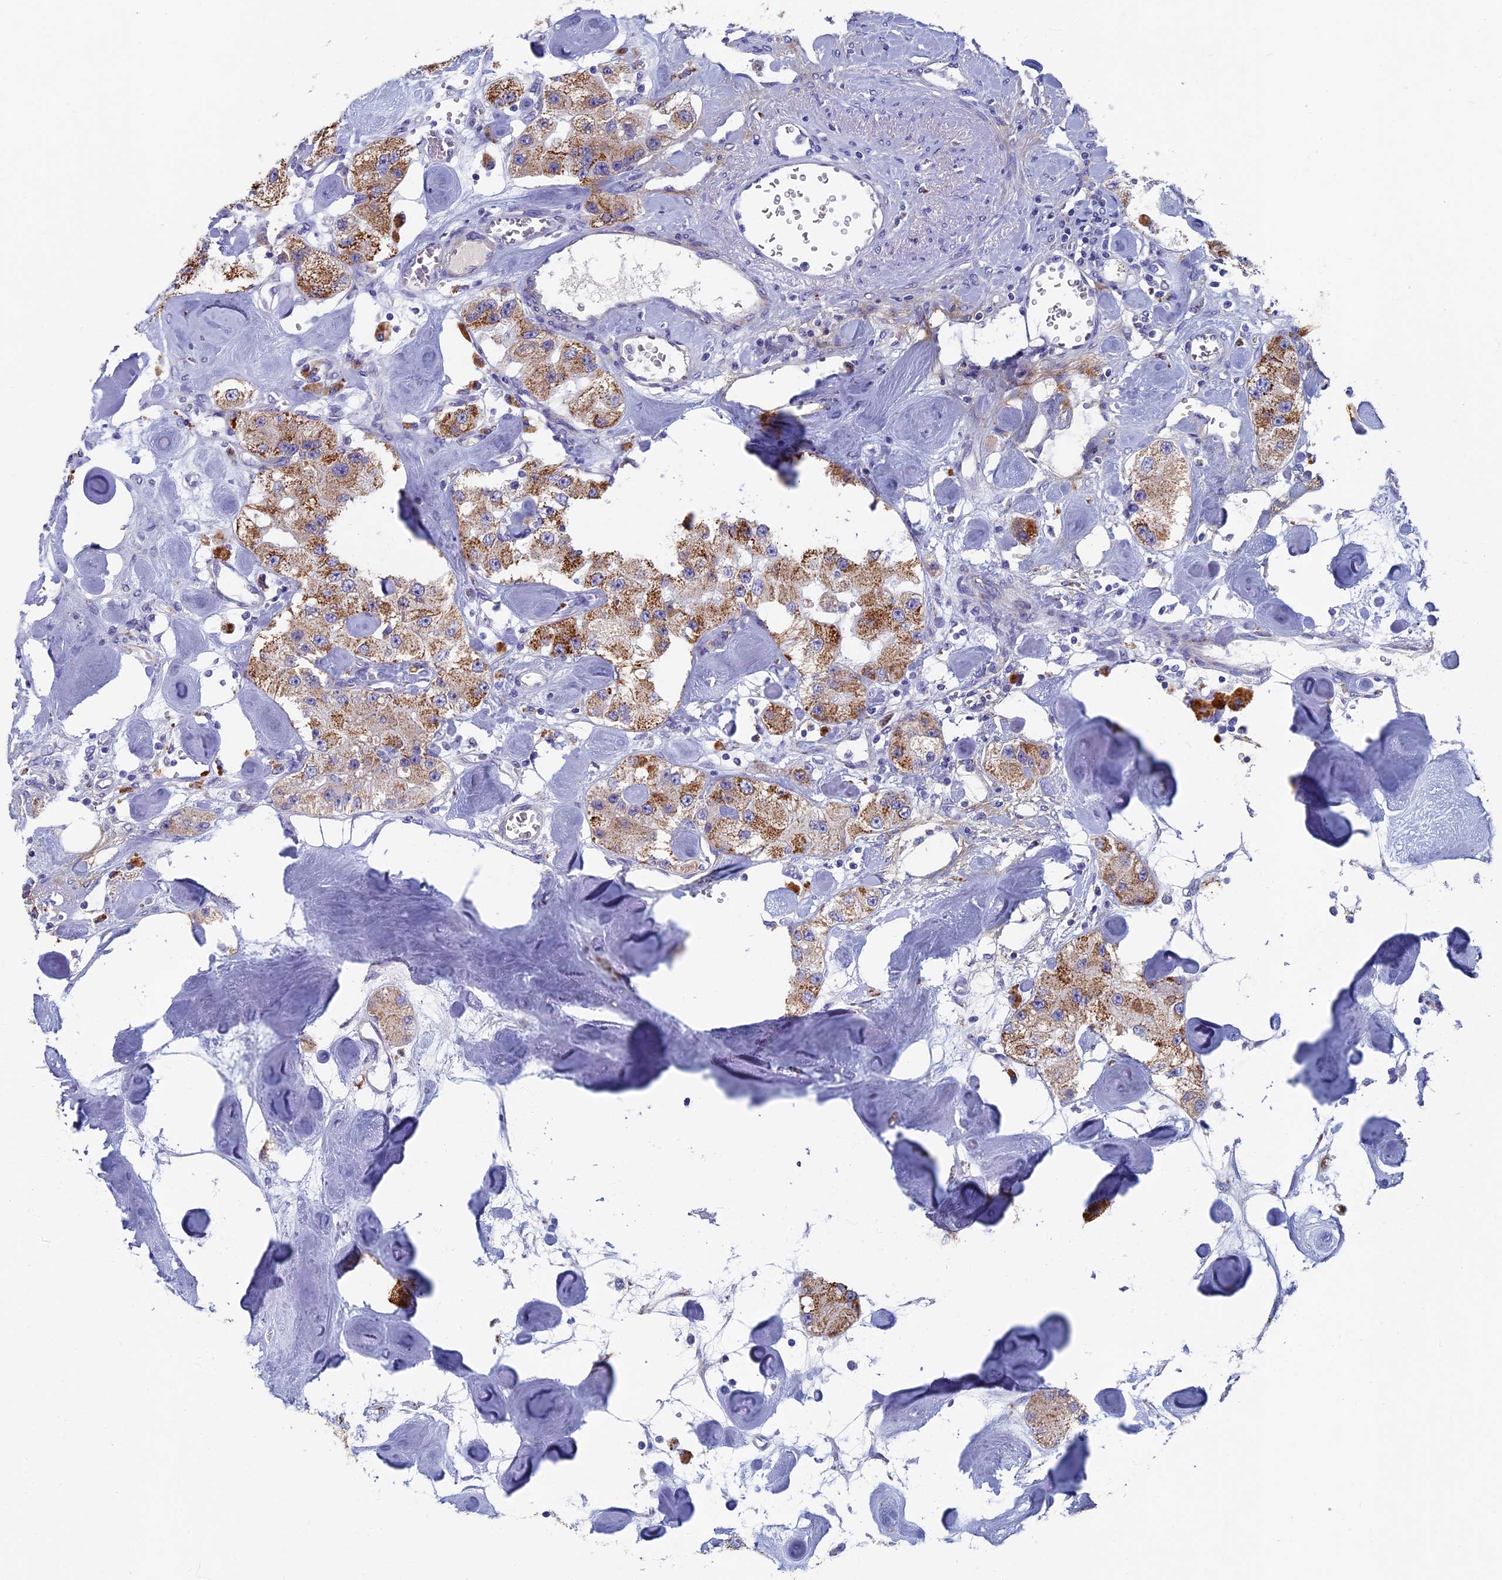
{"staining": {"intensity": "moderate", "quantity": ">75%", "location": "cytoplasmic/membranous"}, "tissue": "carcinoid", "cell_type": "Tumor cells", "image_type": "cancer", "snomed": [{"axis": "morphology", "description": "Carcinoid, malignant, NOS"}, {"axis": "topography", "description": "Pancreas"}], "caption": "About >75% of tumor cells in carcinoid (malignant) demonstrate moderate cytoplasmic/membranous protein positivity as visualized by brown immunohistochemical staining.", "gene": "OAT", "patient": {"sex": "male", "age": 41}}